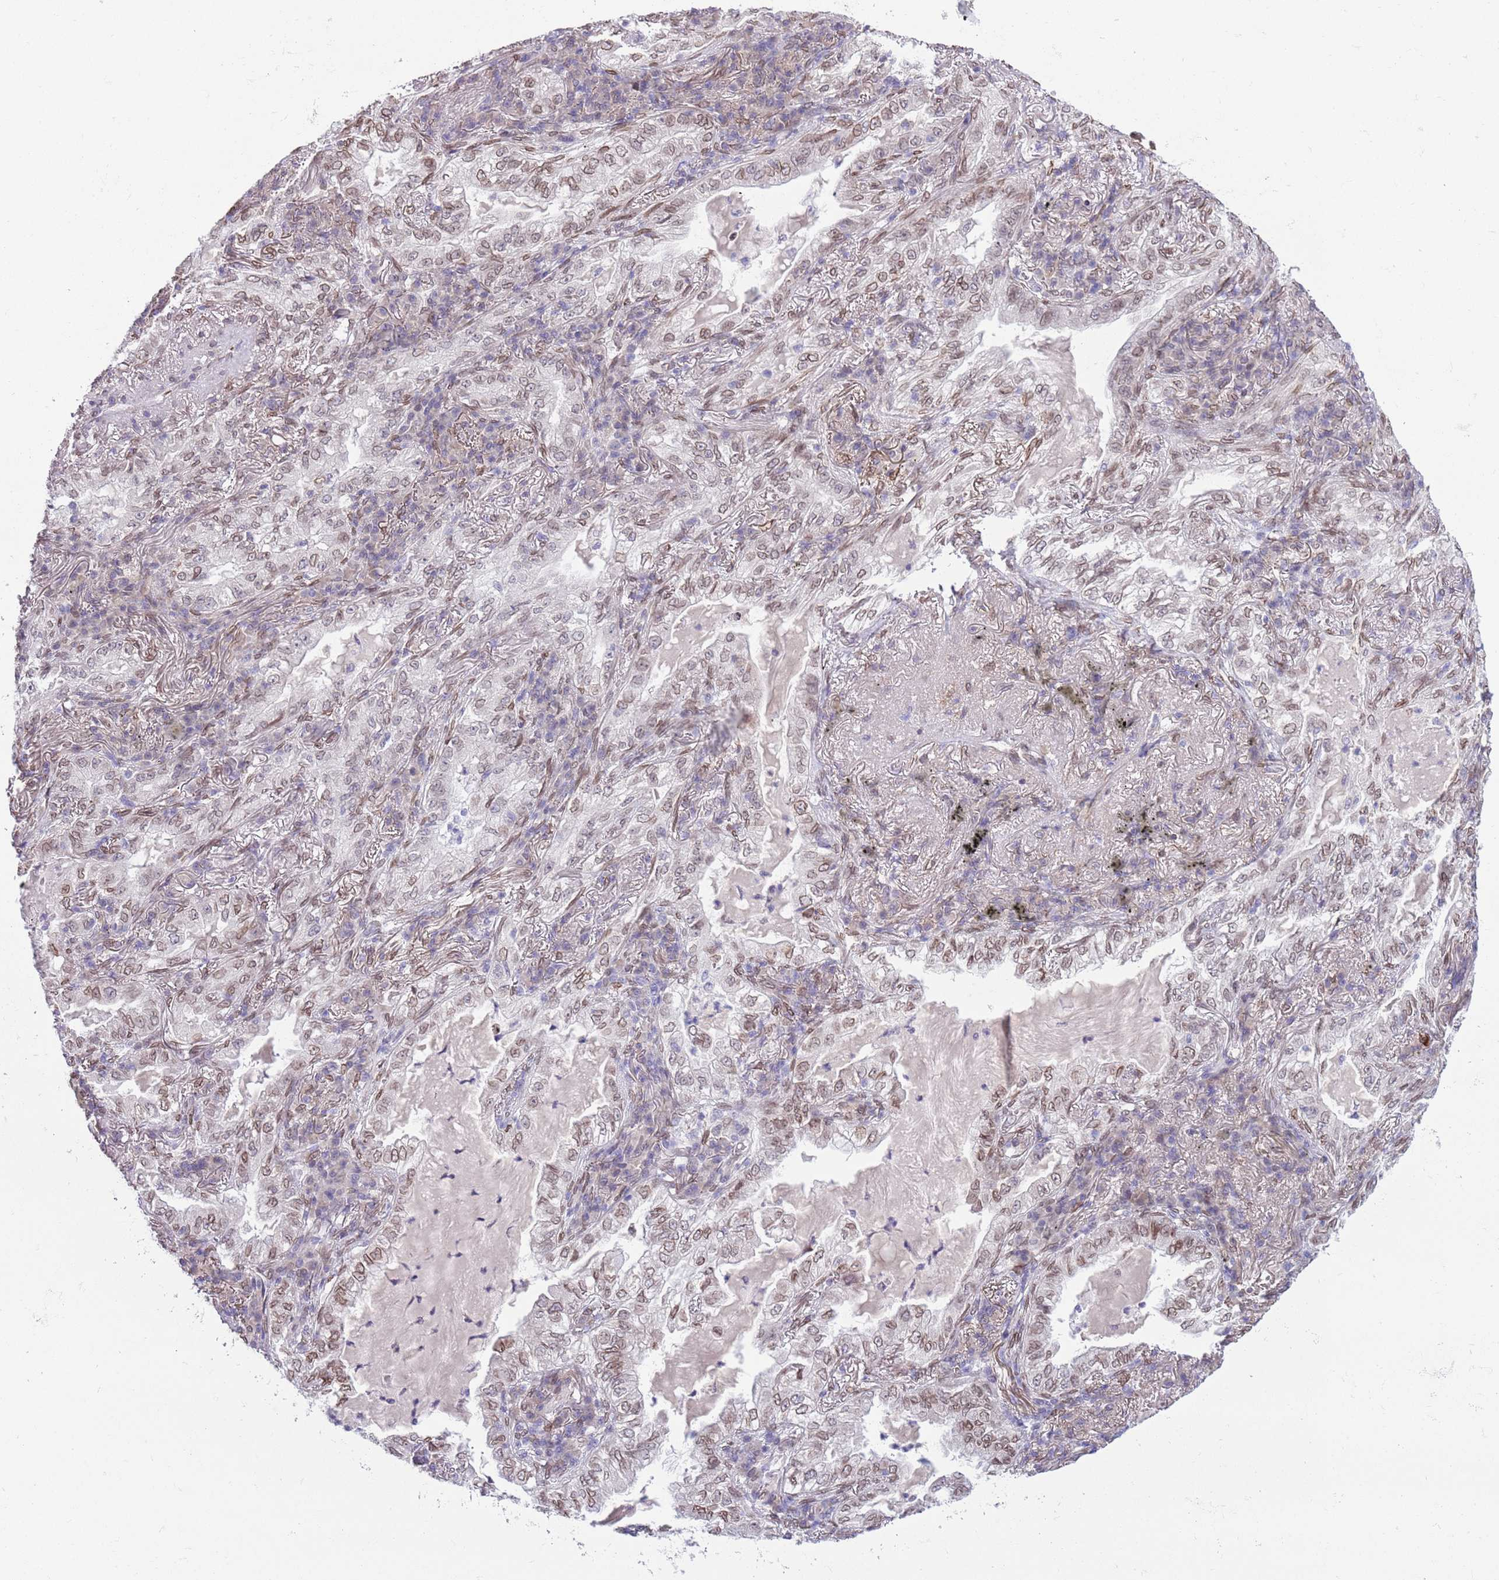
{"staining": {"intensity": "moderate", "quantity": ">75%", "location": "cytoplasmic/membranous,nuclear"}, "tissue": "lung cancer", "cell_type": "Tumor cells", "image_type": "cancer", "snomed": [{"axis": "morphology", "description": "Adenocarcinoma, NOS"}, {"axis": "topography", "description": "Lung"}], "caption": "This is an image of immunohistochemistry staining of lung cancer, which shows moderate expression in the cytoplasmic/membranous and nuclear of tumor cells.", "gene": "ZGLP1", "patient": {"sex": "female", "age": 73}}